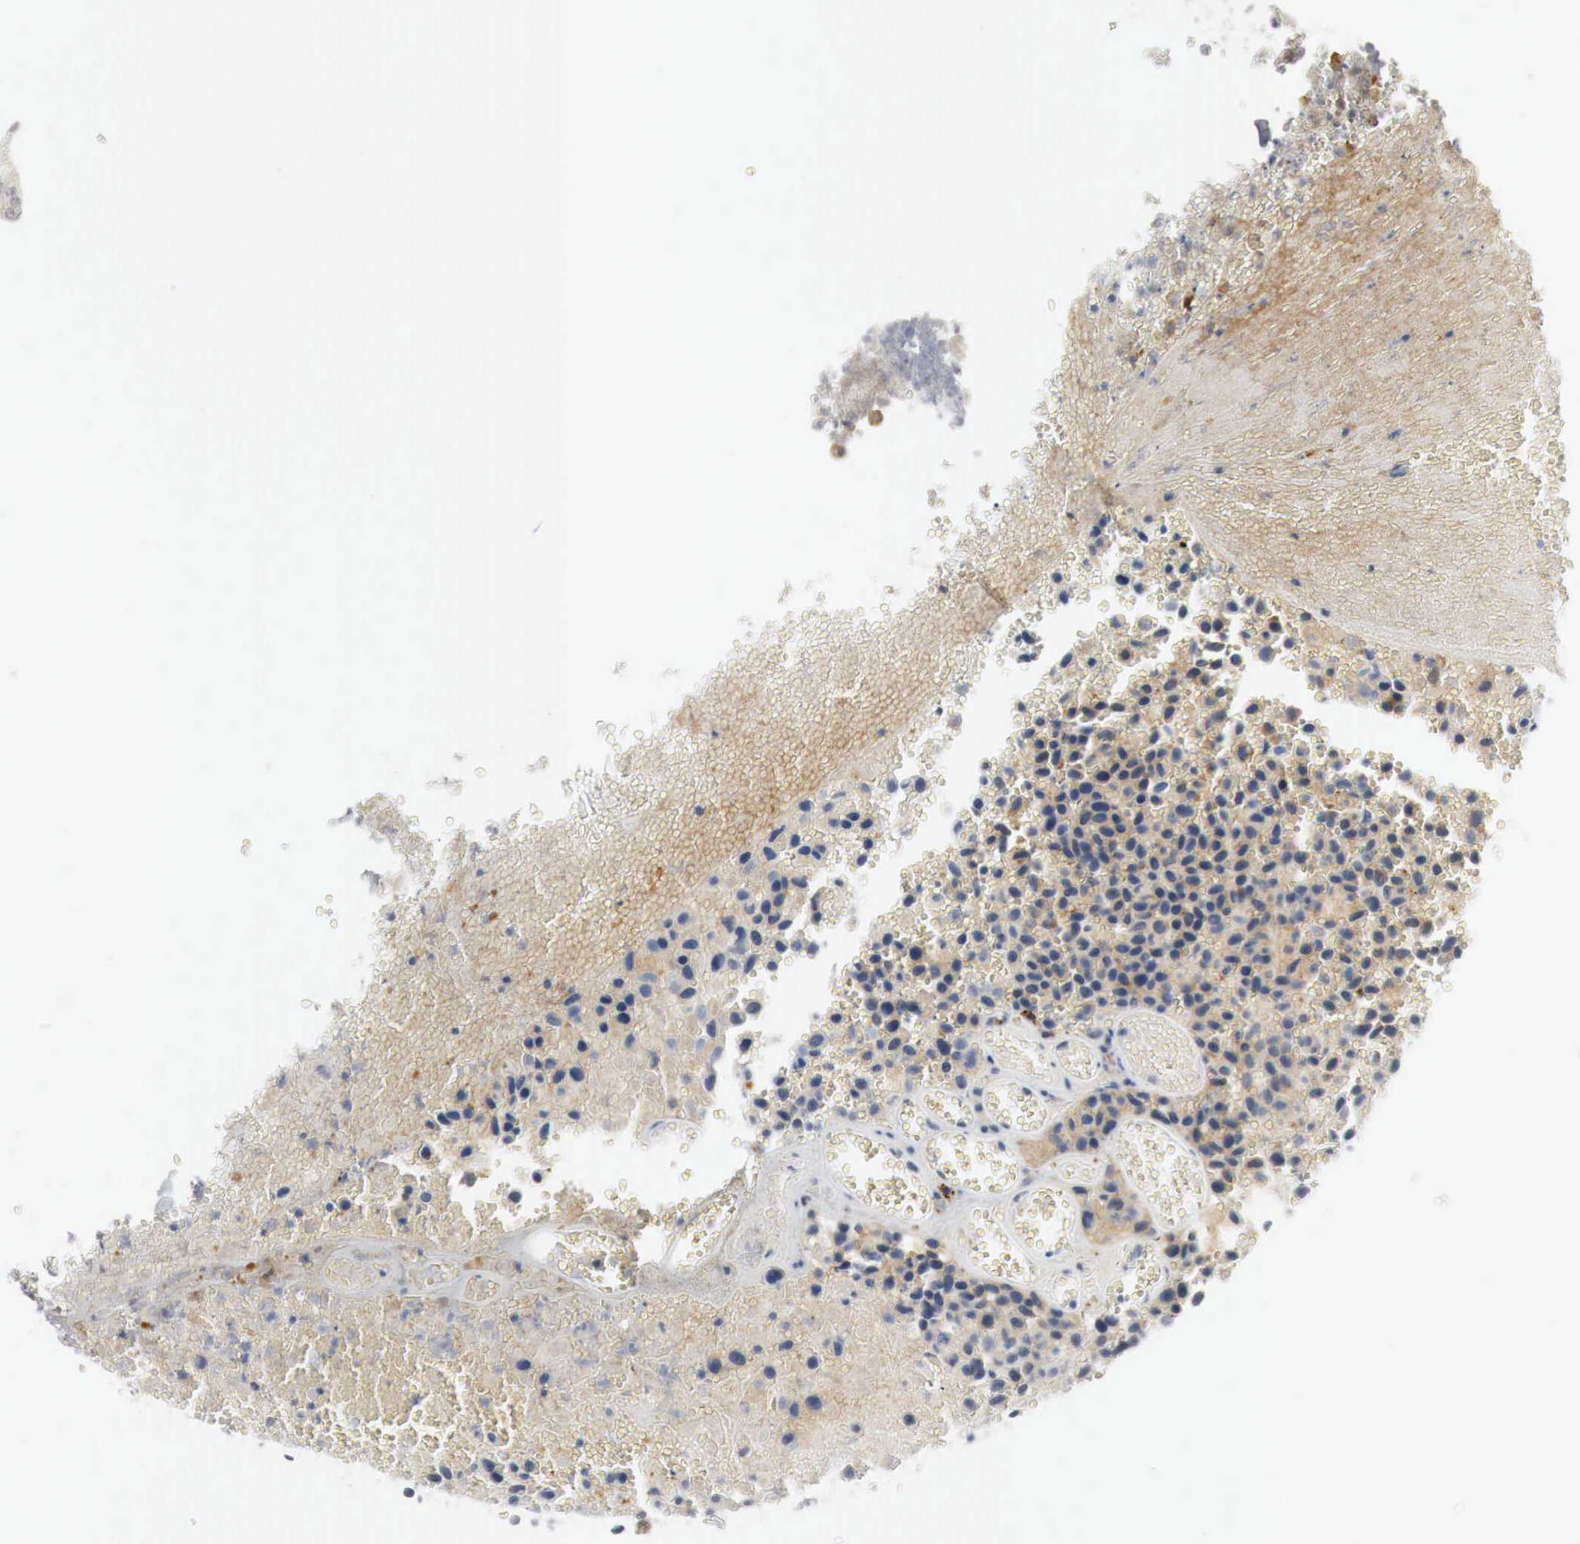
{"staining": {"intensity": "weak", "quantity": "25%-75%", "location": "cytoplasmic/membranous,nuclear"}, "tissue": "urothelial cancer", "cell_type": "Tumor cells", "image_type": "cancer", "snomed": [{"axis": "morphology", "description": "Urothelial carcinoma, High grade"}, {"axis": "topography", "description": "Urinary bladder"}], "caption": "Protein staining of urothelial cancer tissue shows weak cytoplasmic/membranous and nuclear staining in about 25%-75% of tumor cells. Using DAB (3,3'-diaminobenzidine) (brown) and hematoxylin (blue) stains, captured at high magnification using brightfield microscopy.", "gene": "MYC", "patient": {"sex": "male", "age": 66}}